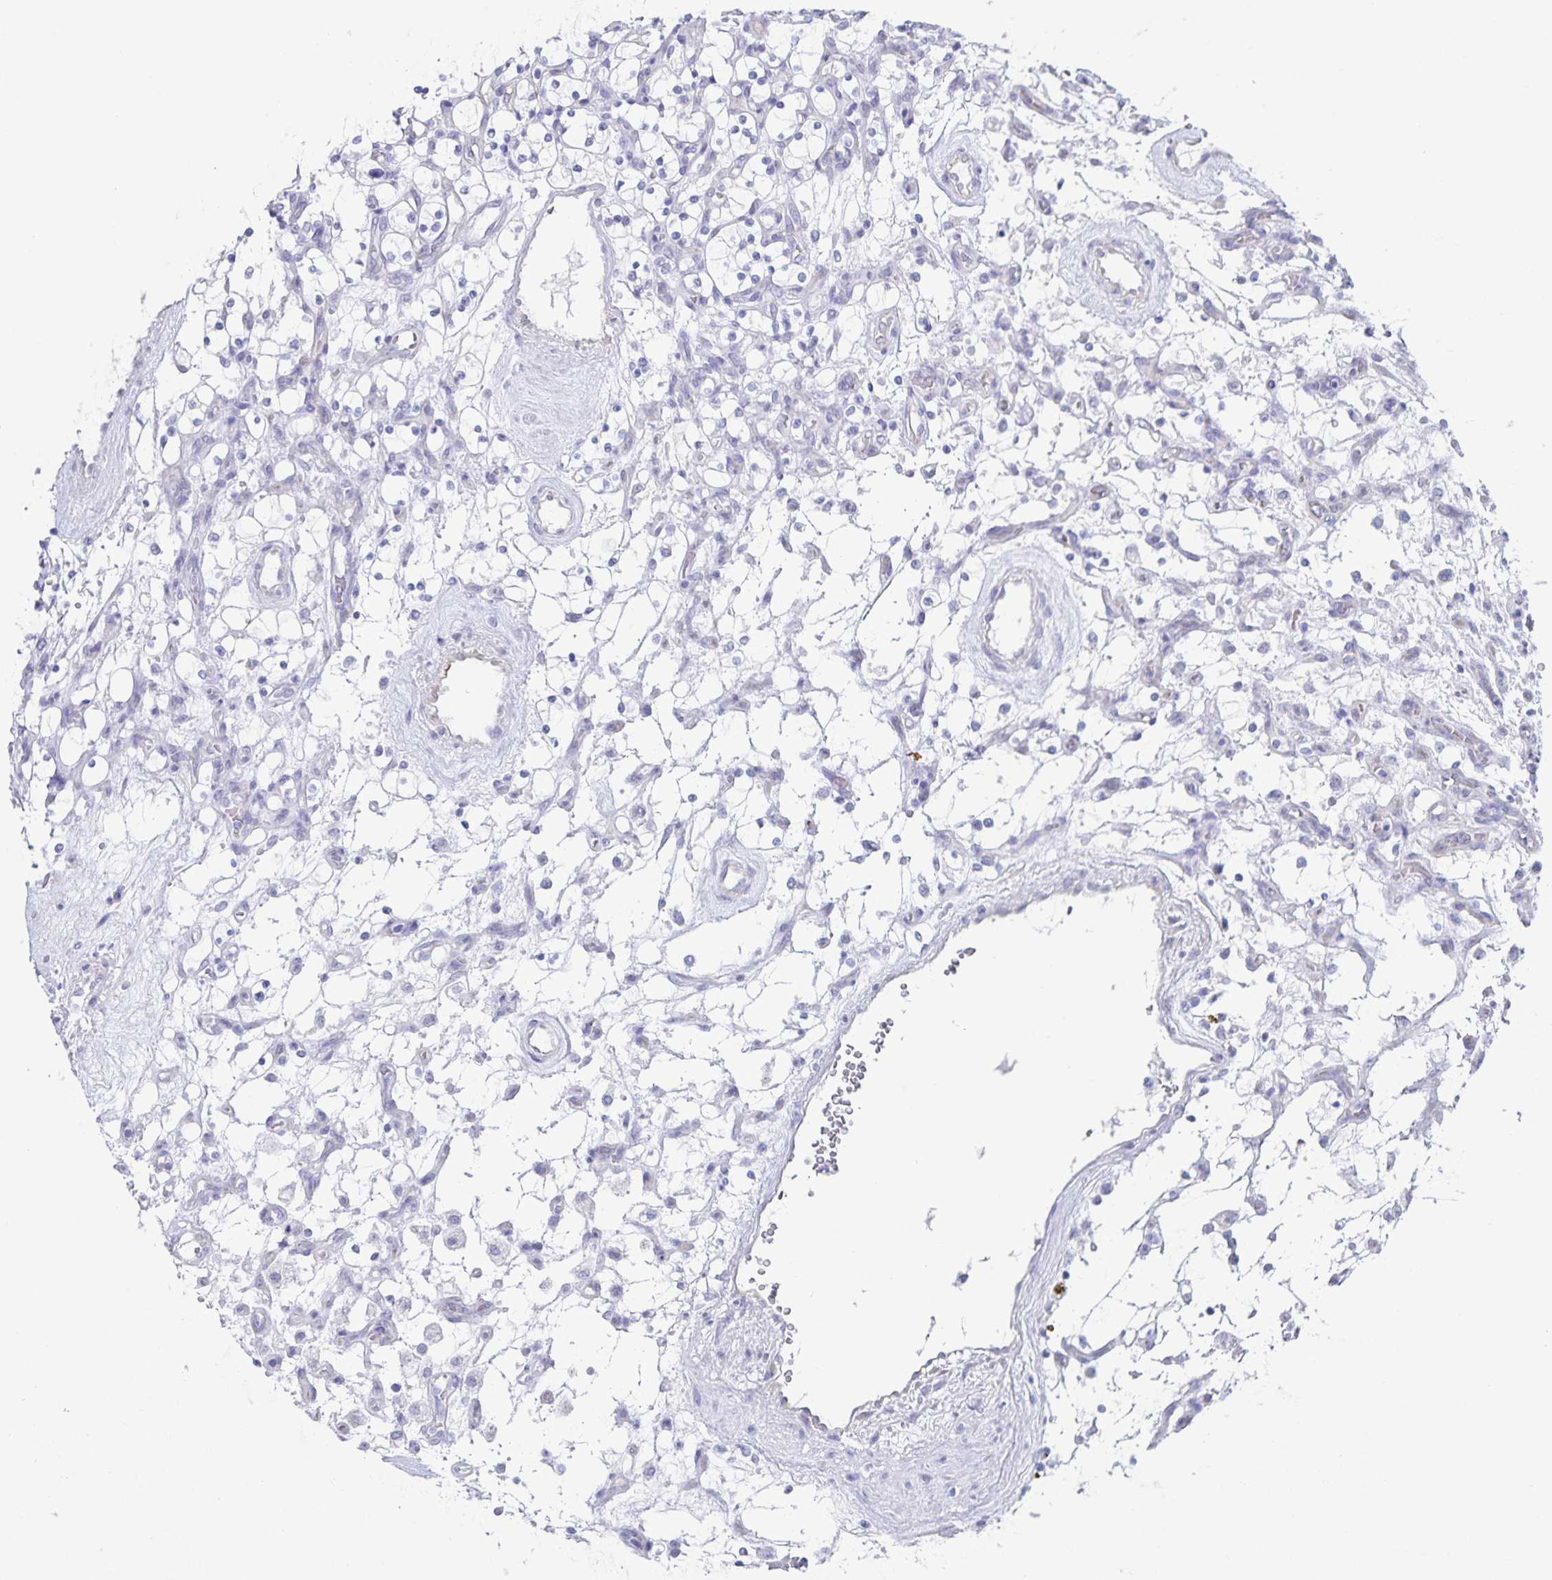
{"staining": {"intensity": "negative", "quantity": "none", "location": "none"}, "tissue": "renal cancer", "cell_type": "Tumor cells", "image_type": "cancer", "snomed": [{"axis": "morphology", "description": "Adenocarcinoma, NOS"}, {"axis": "topography", "description": "Kidney"}], "caption": "High power microscopy micrograph of an IHC histopathology image of renal adenocarcinoma, revealing no significant expression in tumor cells.", "gene": "AQP4", "patient": {"sex": "female", "age": 69}}